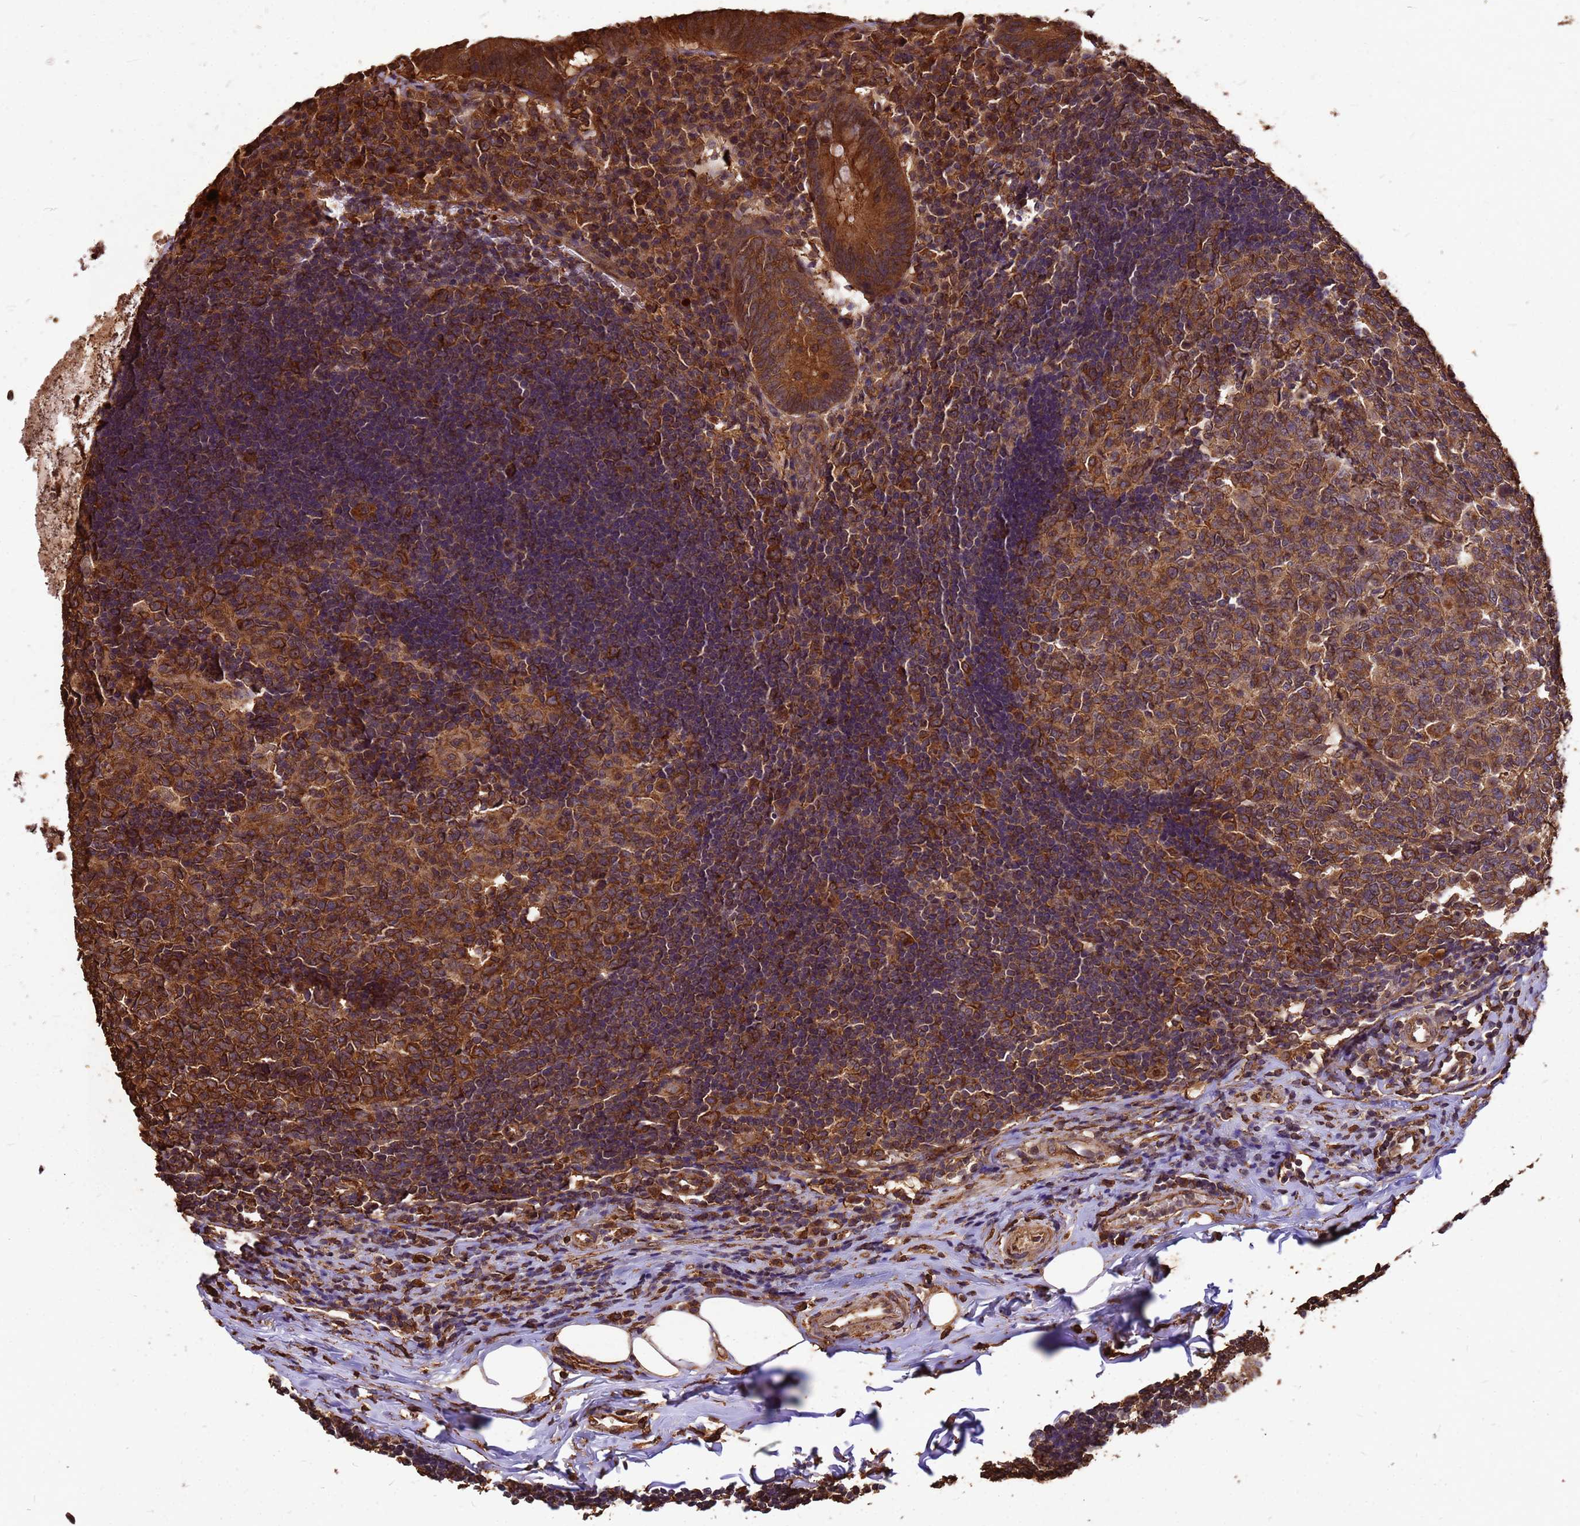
{"staining": {"intensity": "strong", "quantity": ">75%", "location": "cytoplasmic/membranous"}, "tissue": "appendix", "cell_type": "Glandular cells", "image_type": "normal", "snomed": [{"axis": "morphology", "description": "Normal tissue, NOS"}, {"axis": "topography", "description": "Appendix"}], "caption": "Immunohistochemical staining of unremarkable appendix demonstrates >75% levels of strong cytoplasmic/membranous protein expression in approximately >75% of glandular cells.", "gene": "ZNF618", "patient": {"sex": "female", "age": 54}}